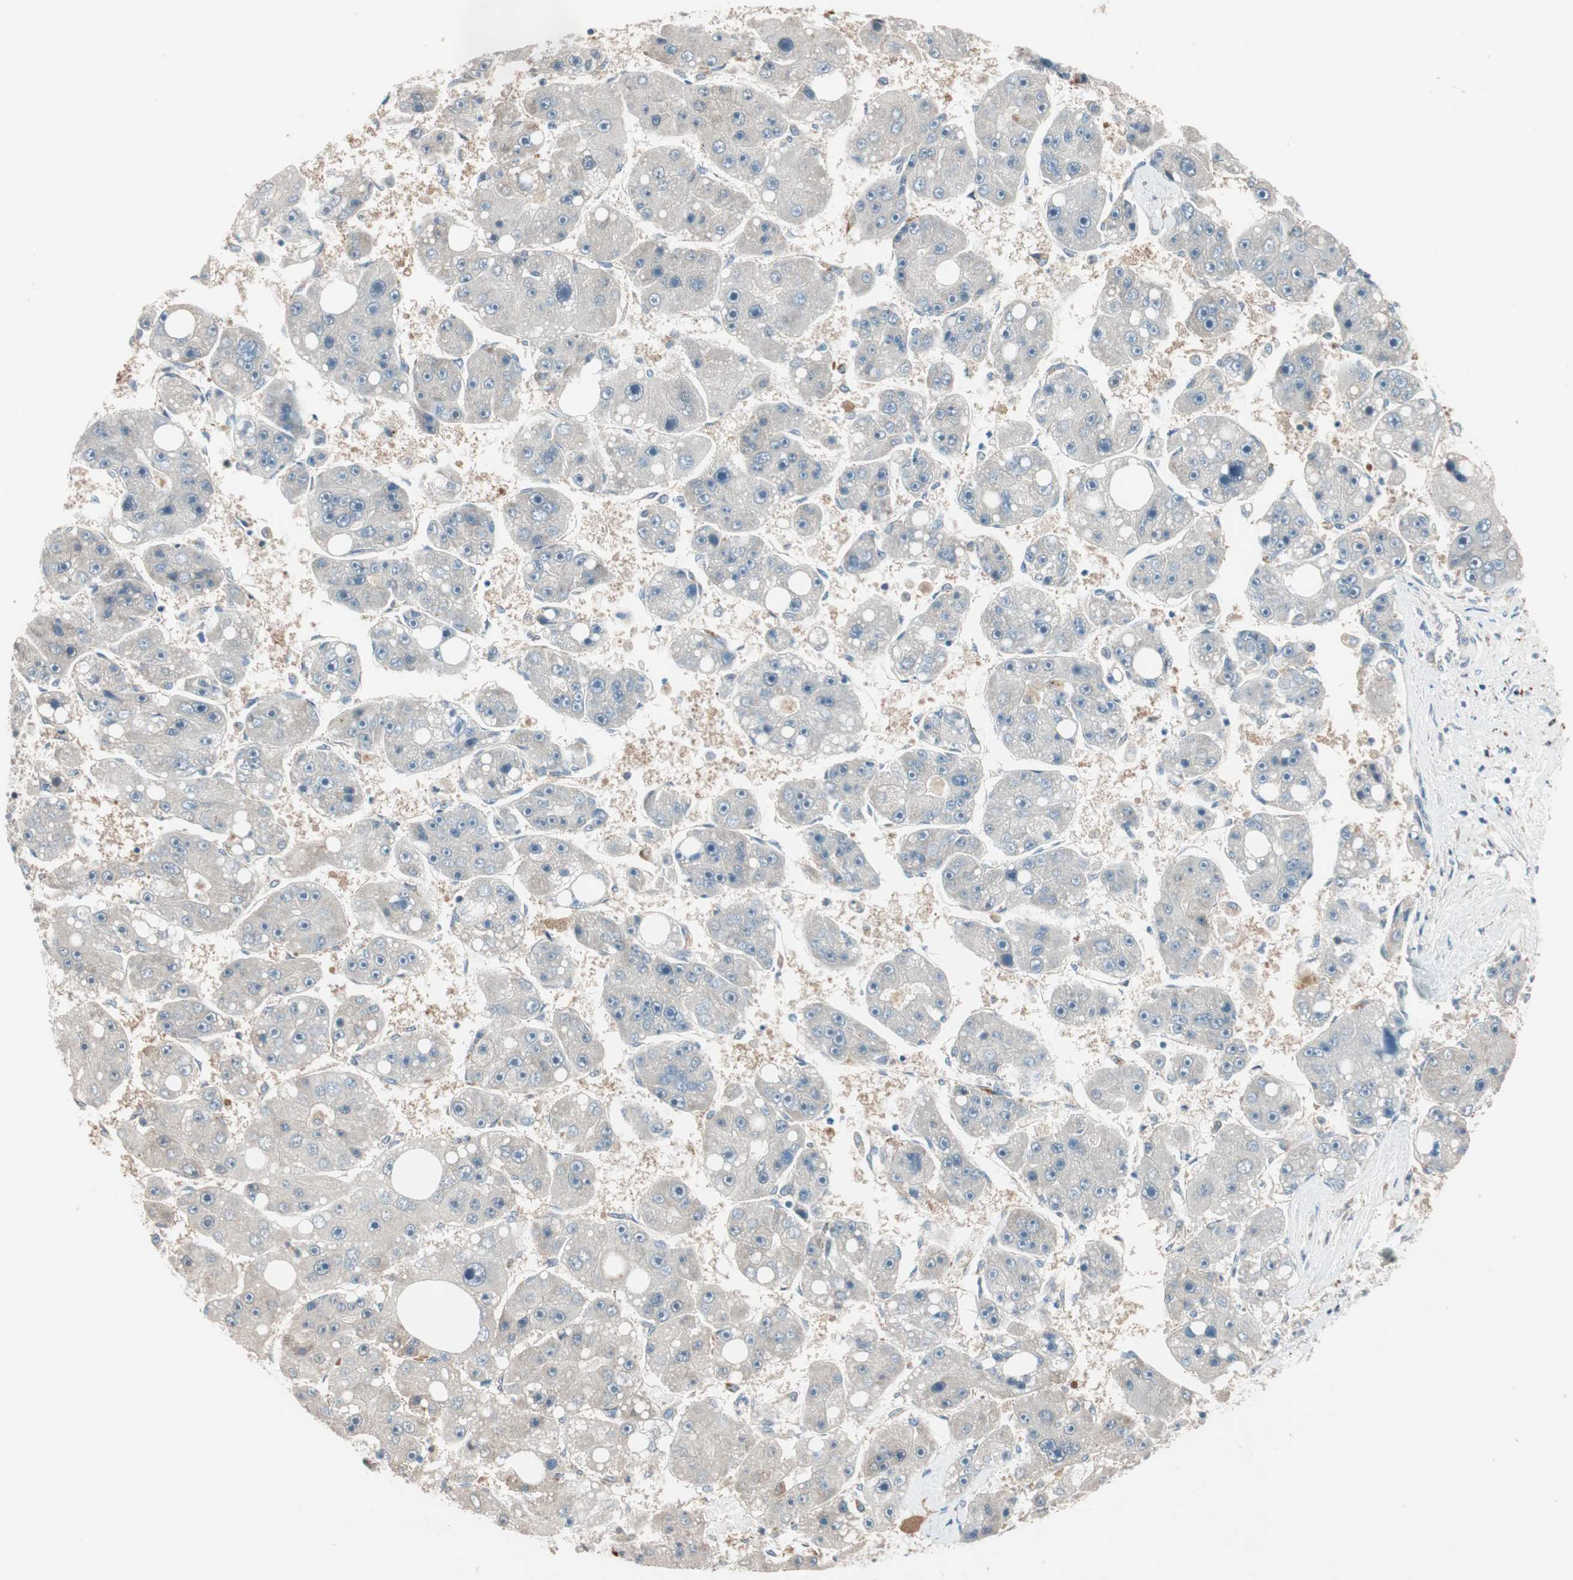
{"staining": {"intensity": "negative", "quantity": "none", "location": "none"}, "tissue": "liver cancer", "cell_type": "Tumor cells", "image_type": "cancer", "snomed": [{"axis": "morphology", "description": "Carcinoma, Hepatocellular, NOS"}, {"axis": "topography", "description": "Liver"}], "caption": "Immunohistochemical staining of liver cancer (hepatocellular carcinoma) displays no significant expression in tumor cells.", "gene": "PIK3R3", "patient": {"sex": "female", "age": 61}}